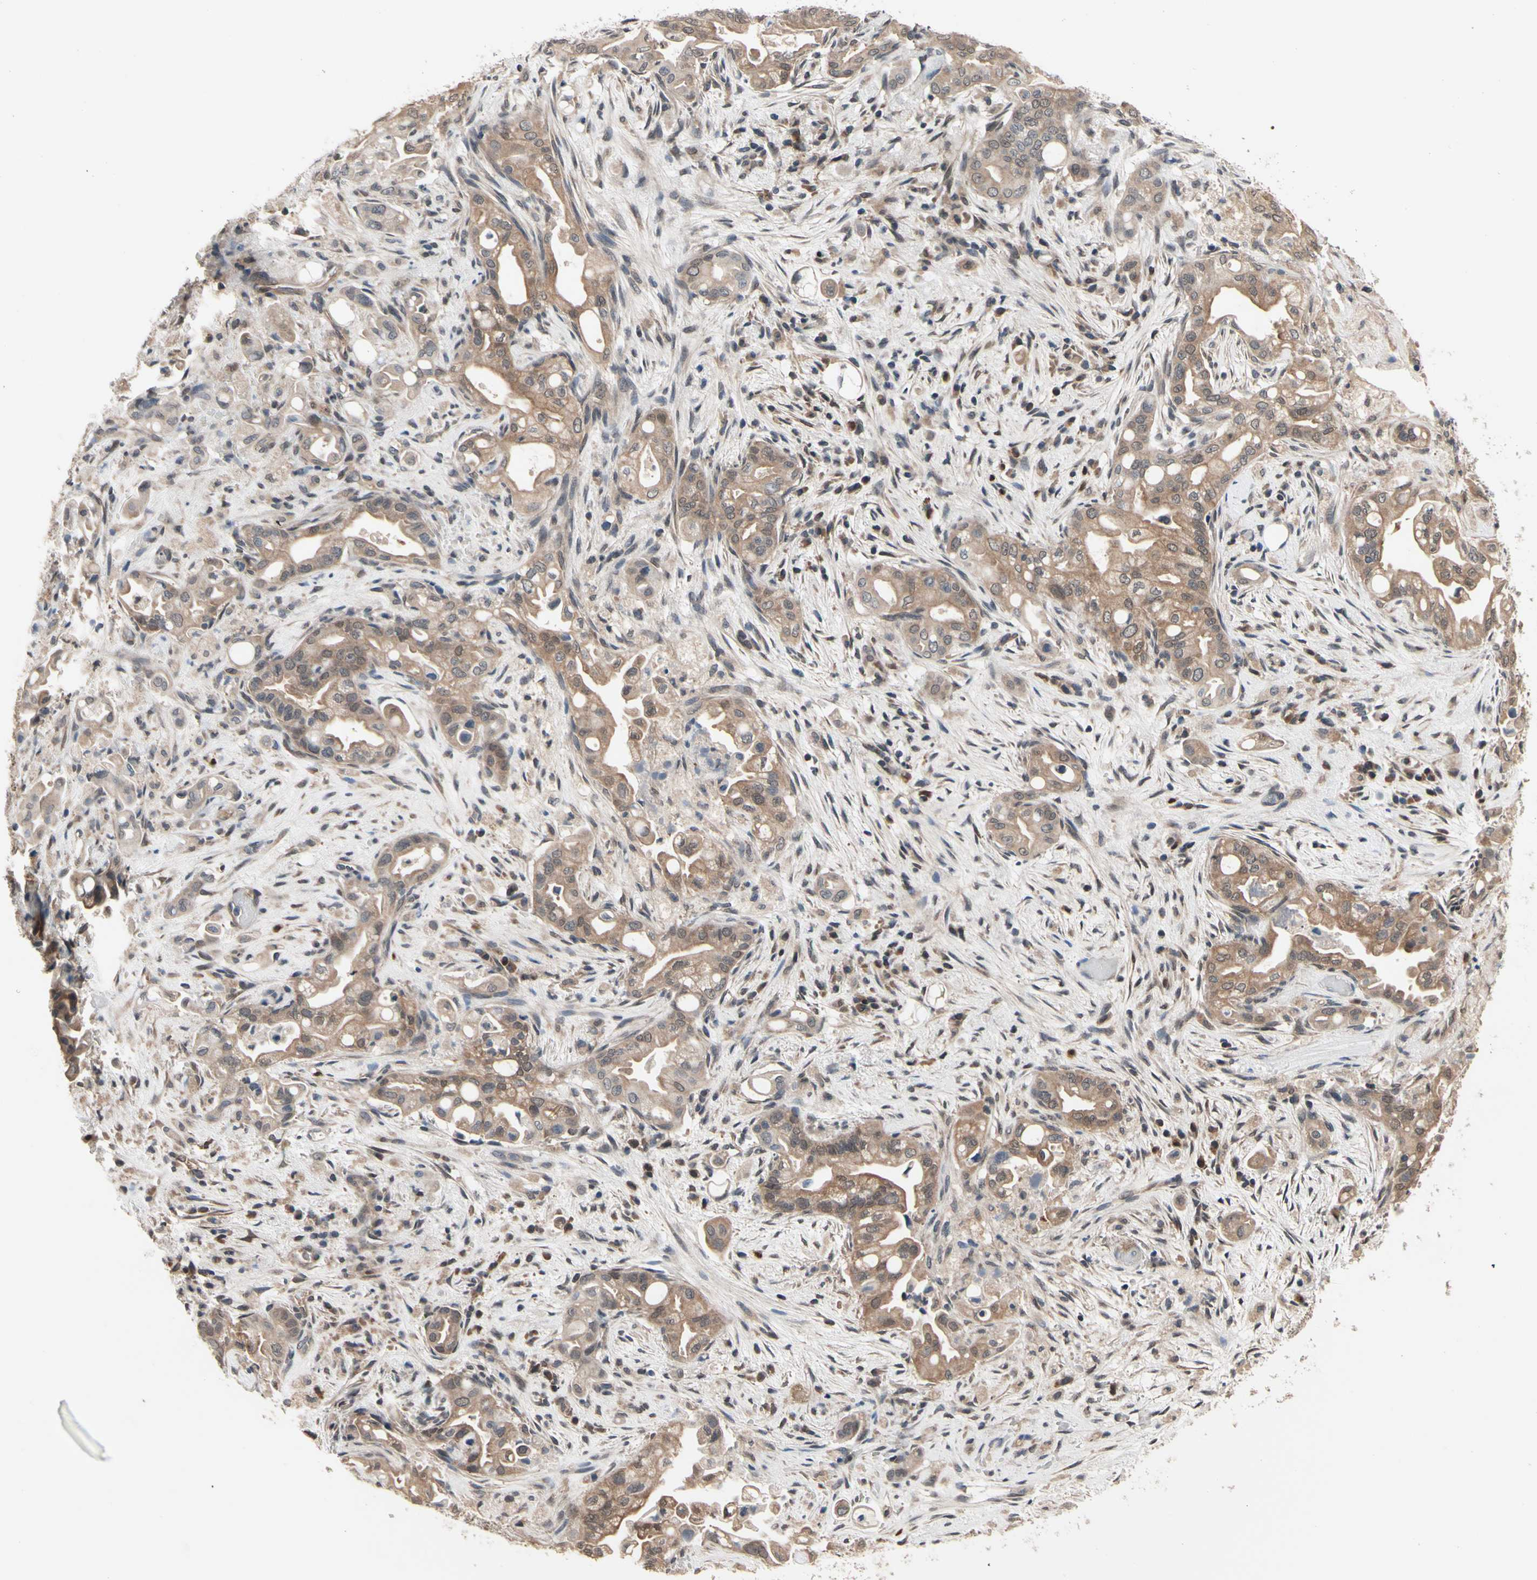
{"staining": {"intensity": "moderate", "quantity": "25%-75%", "location": "cytoplasmic/membranous"}, "tissue": "liver cancer", "cell_type": "Tumor cells", "image_type": "cancer", "snomed": [{"axis": "morphology", "description": "Cholangiocarcinoma"}, {"axis": "topography", "description": "Liver"}], "caption": "Immunohistochemistry (IHC) image of liver cholangiocarcinoma stained for a protein (brown), which exhibits medium levels of moderate cytoplasmic/membranous staining in about 25%-75% of tumor cells.", "gene": "PRDX6", "patient": {"sex": "female", "age": 68}}